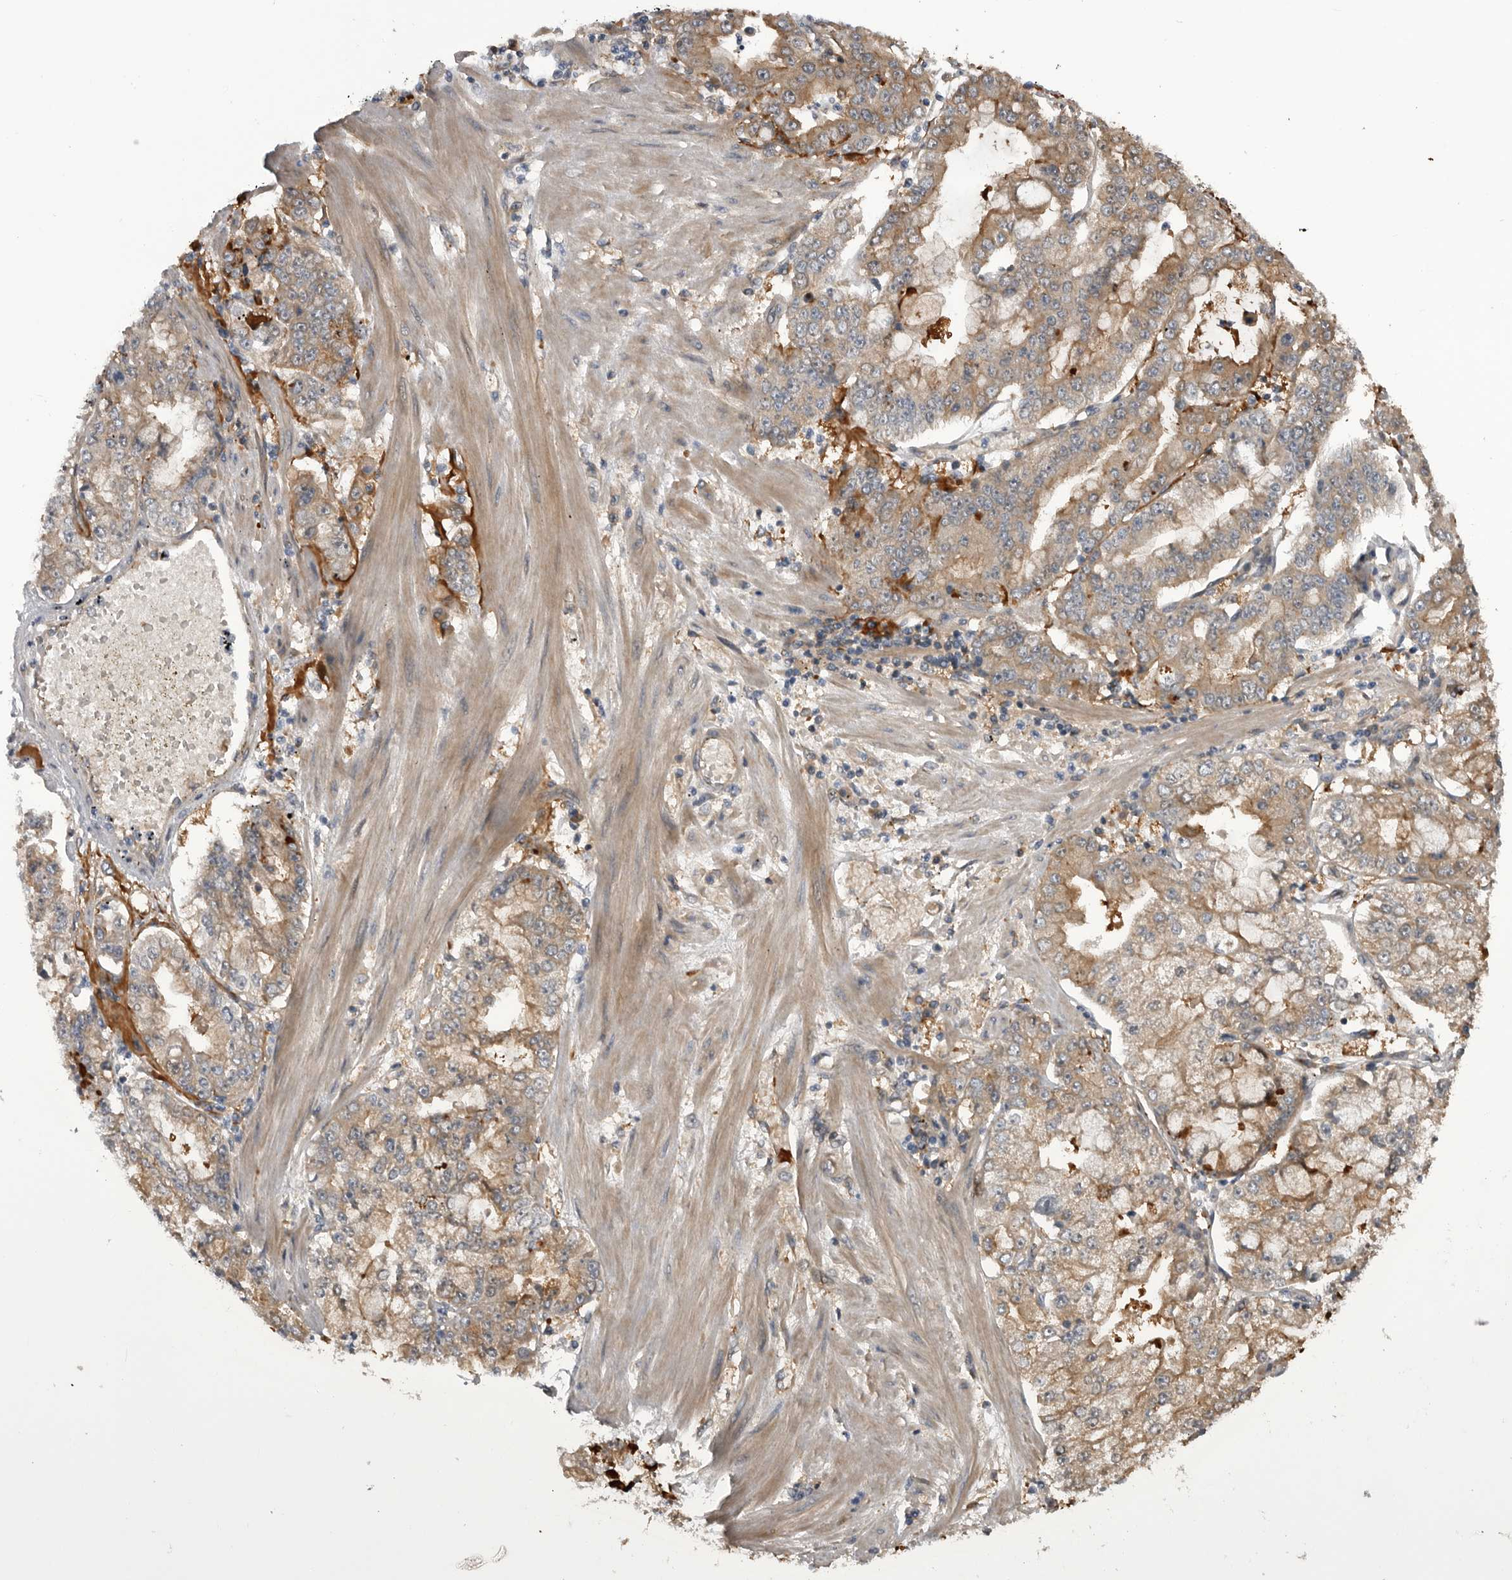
{"staining": {"intensity": "weak", "quantity": ">75%", "location": "cytoplasmic/membranous"}, "tissue": "stomach cancer", "cell_type": "Tumor cells", "image_type": "cancer", "snomed": [{"axis": "morphology", "description": "Adenocarcinoma, NOS"}, {"axis": "topography", "description": "Stomach"}], "caption": "Stomach cancer stained for a protein (brown) reveals weak cytoplasmic/membranous positive positivity in about >75% of tumor cells.", "gene": "RAB3GAP2", "patient": {"sex": "male", "age": 76}}